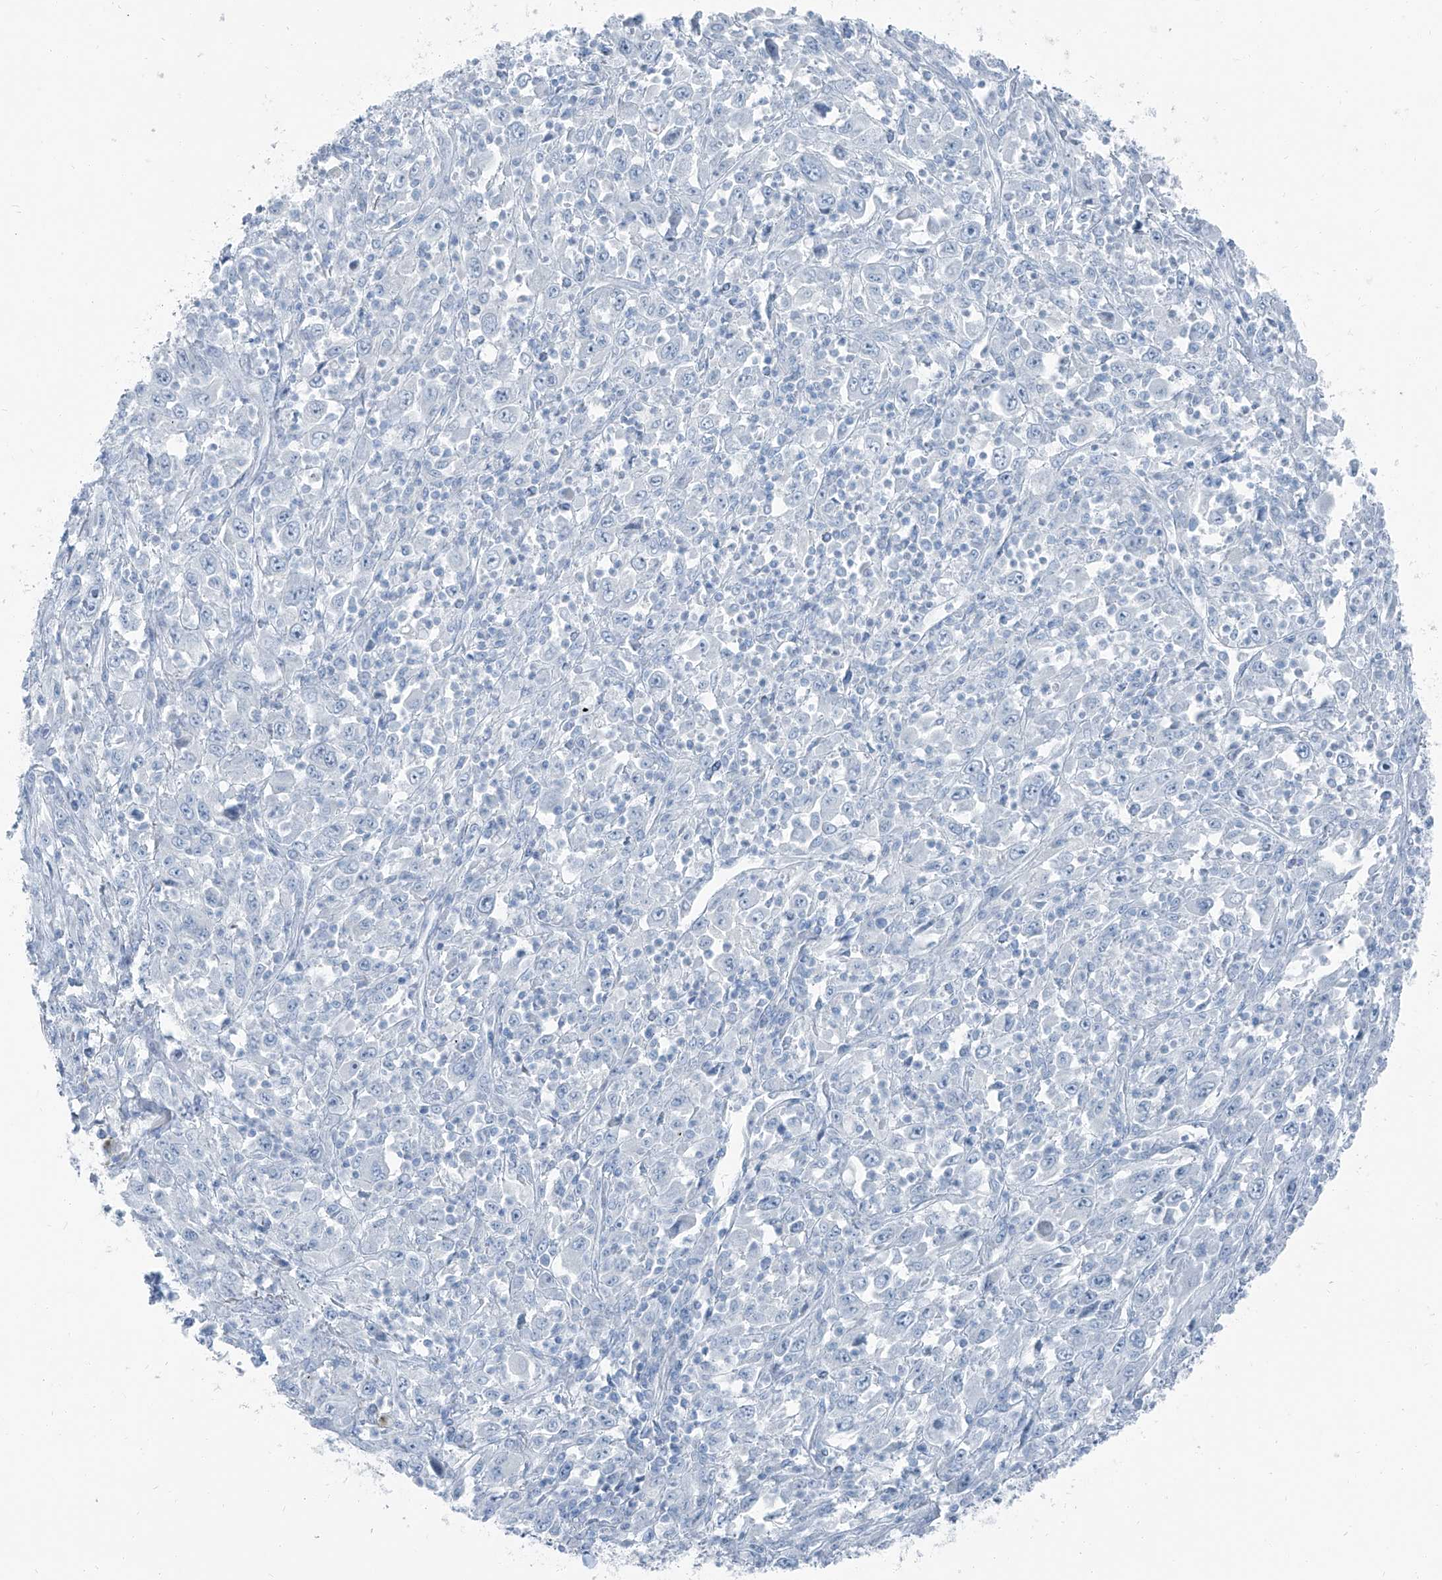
{"staining": {"intensity": "negative", "quantity": "none", "location": "none"}, "tissue": "melanoma", "cell_type": "Tumor cells", "image_type": "cancer", "snomed": [{"axis": "morphology", "description": "Malignant melanoma, Metastatic site"}, {"axis": "topography", "description": "Skin"}], "caption": "An image of human melanoma is negative for staining in tumor cells. (Immunohistochemistry (ihc), brightfield microscopy, high magnification).", "gene": "RGN", "patient": {"sex": "female", "age": 56}}